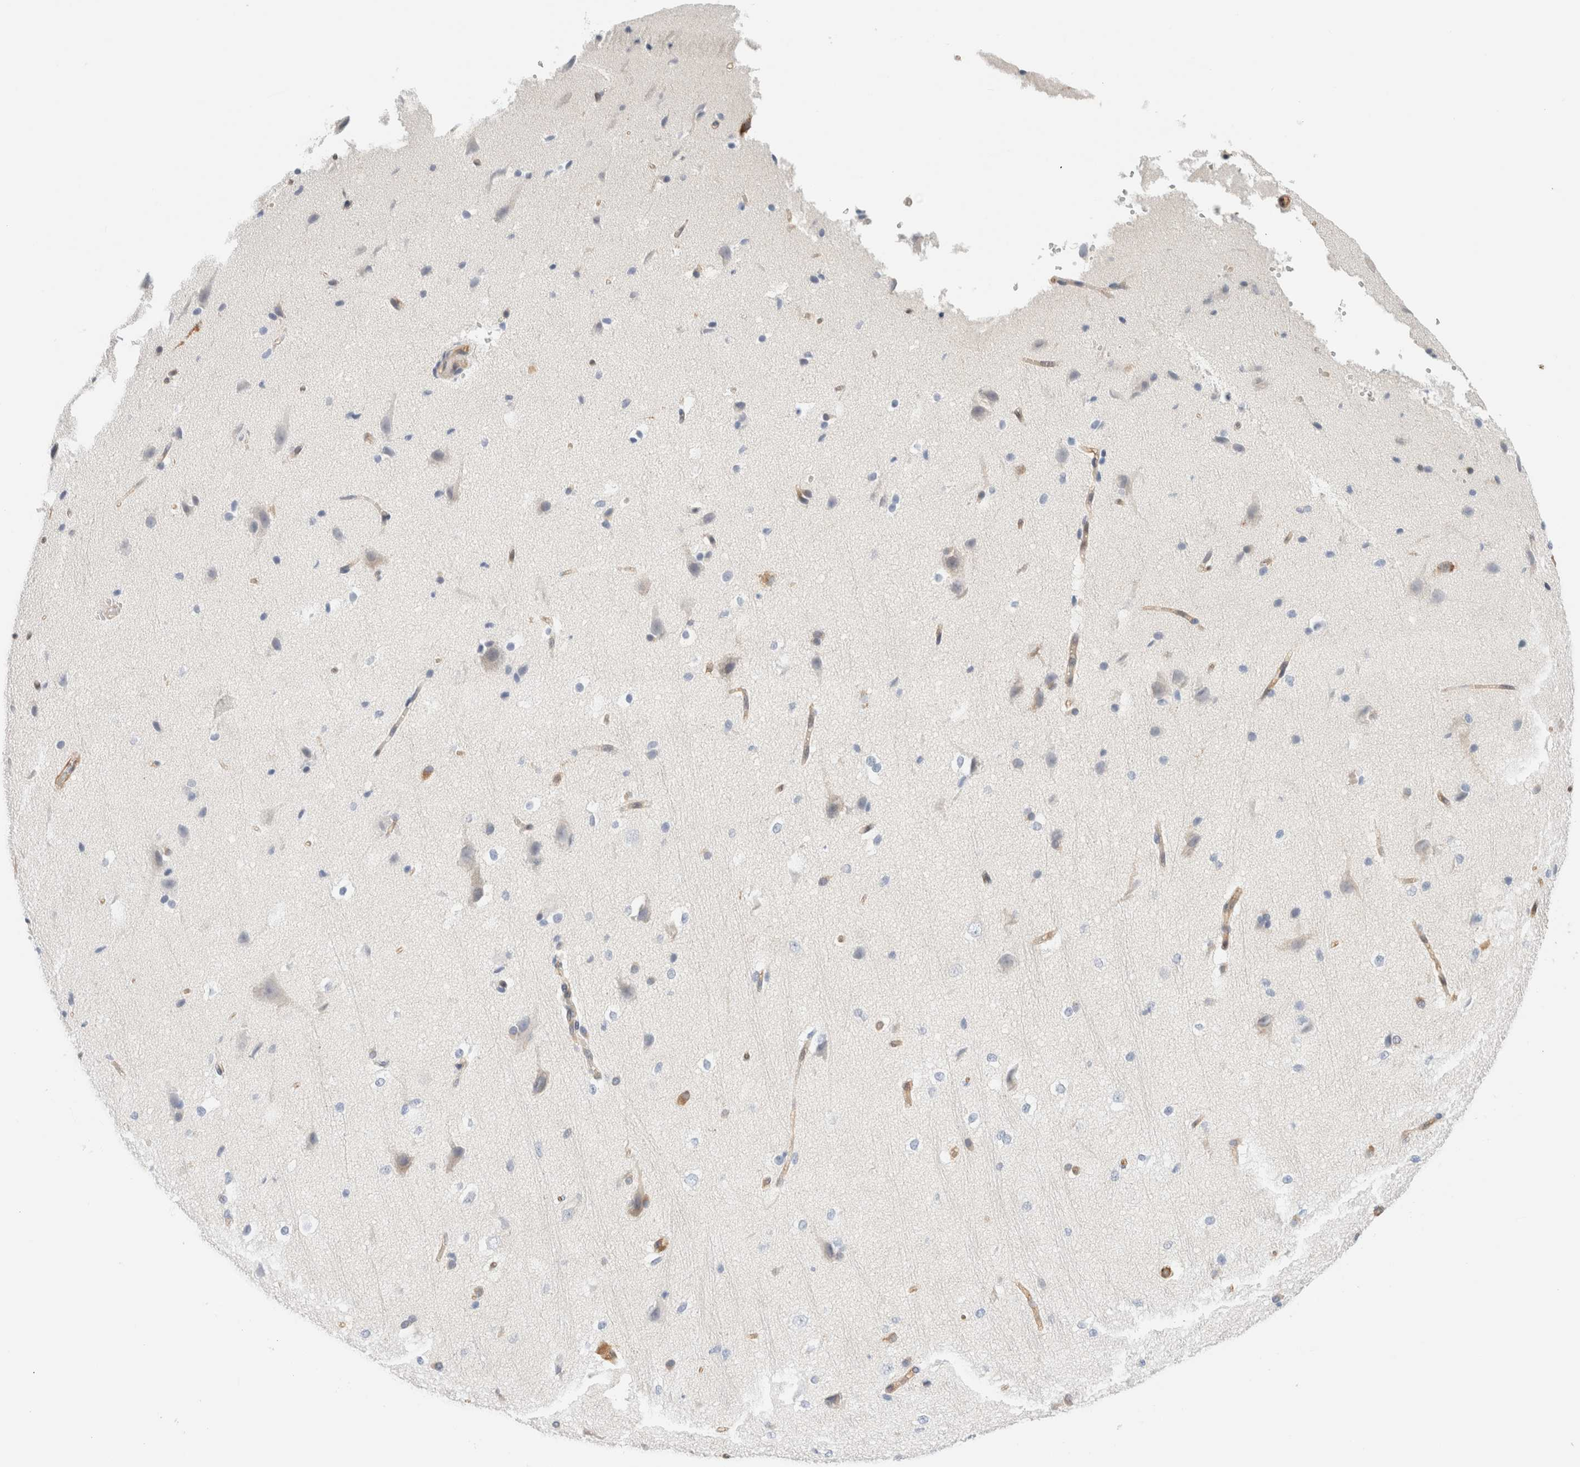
{"staining": {"intensity": "strong", "quantity": "25%-75%", "location": "cytoplasmic/membranous"}, "tissue": "cerebral cortex", "cell_type": "Endothelial cells", "image_type": "normal", "snomed": [{"axis": "morphology", "description": "Normal tissue, NOS"}, {"axis": "morphology", "description": "Developmental malformation"}, {"axis": "topography", "description": "Cerebral cortex"}], "caption": "Immunohistochemical staining of normal human cerebral cortex shows 25%-75% levels of strong cytoplasmic/membranous protein expression in approximately 25%-75% of endothelial cells.", "gene": "LMCD1", "patient": {"sex": "female", "age": 30}}